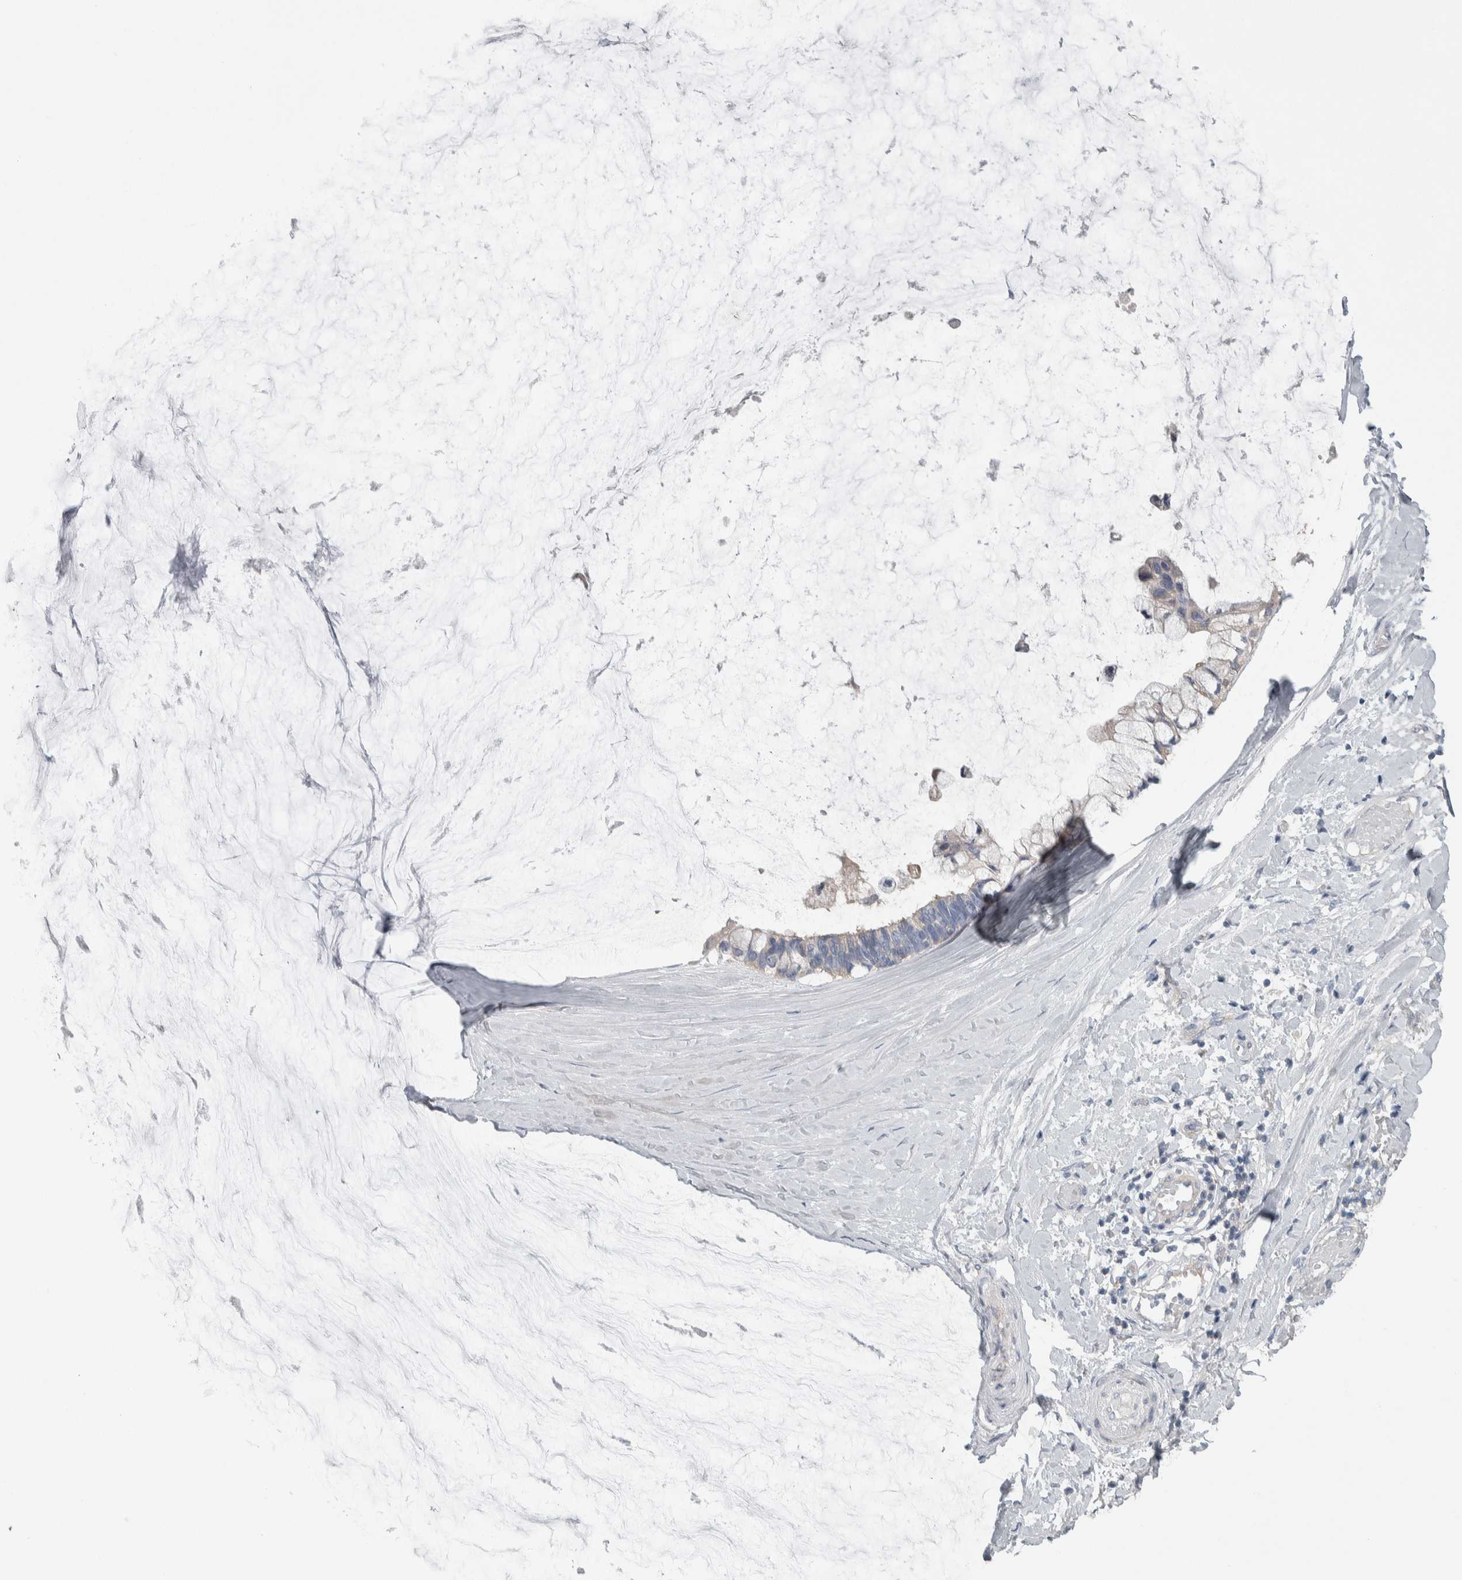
{"staining": {"intensity": "weak", "quantity": "25%-75%", "location": "cytoplasmic/membranous"}, "tissue": "ovarian cancer", "cell_type": "Tumor cells", "image_type": "cancer", "snomed": [{"axis": "morphology", "description": "Cystadenocarcinoma, mucinous, NOS"}, {"axis": "topography", "description": "Ovary"}], "caption": "IHC (DAB (3,3'-diaminobenzidine)) staining of ovarian cancer exhibits weak cytoplasmic/membranous protein expression in approximately 25%-75% of tumor cells.", "gene": "GPHN", "patient": {"sex": "female", "age": 39}}